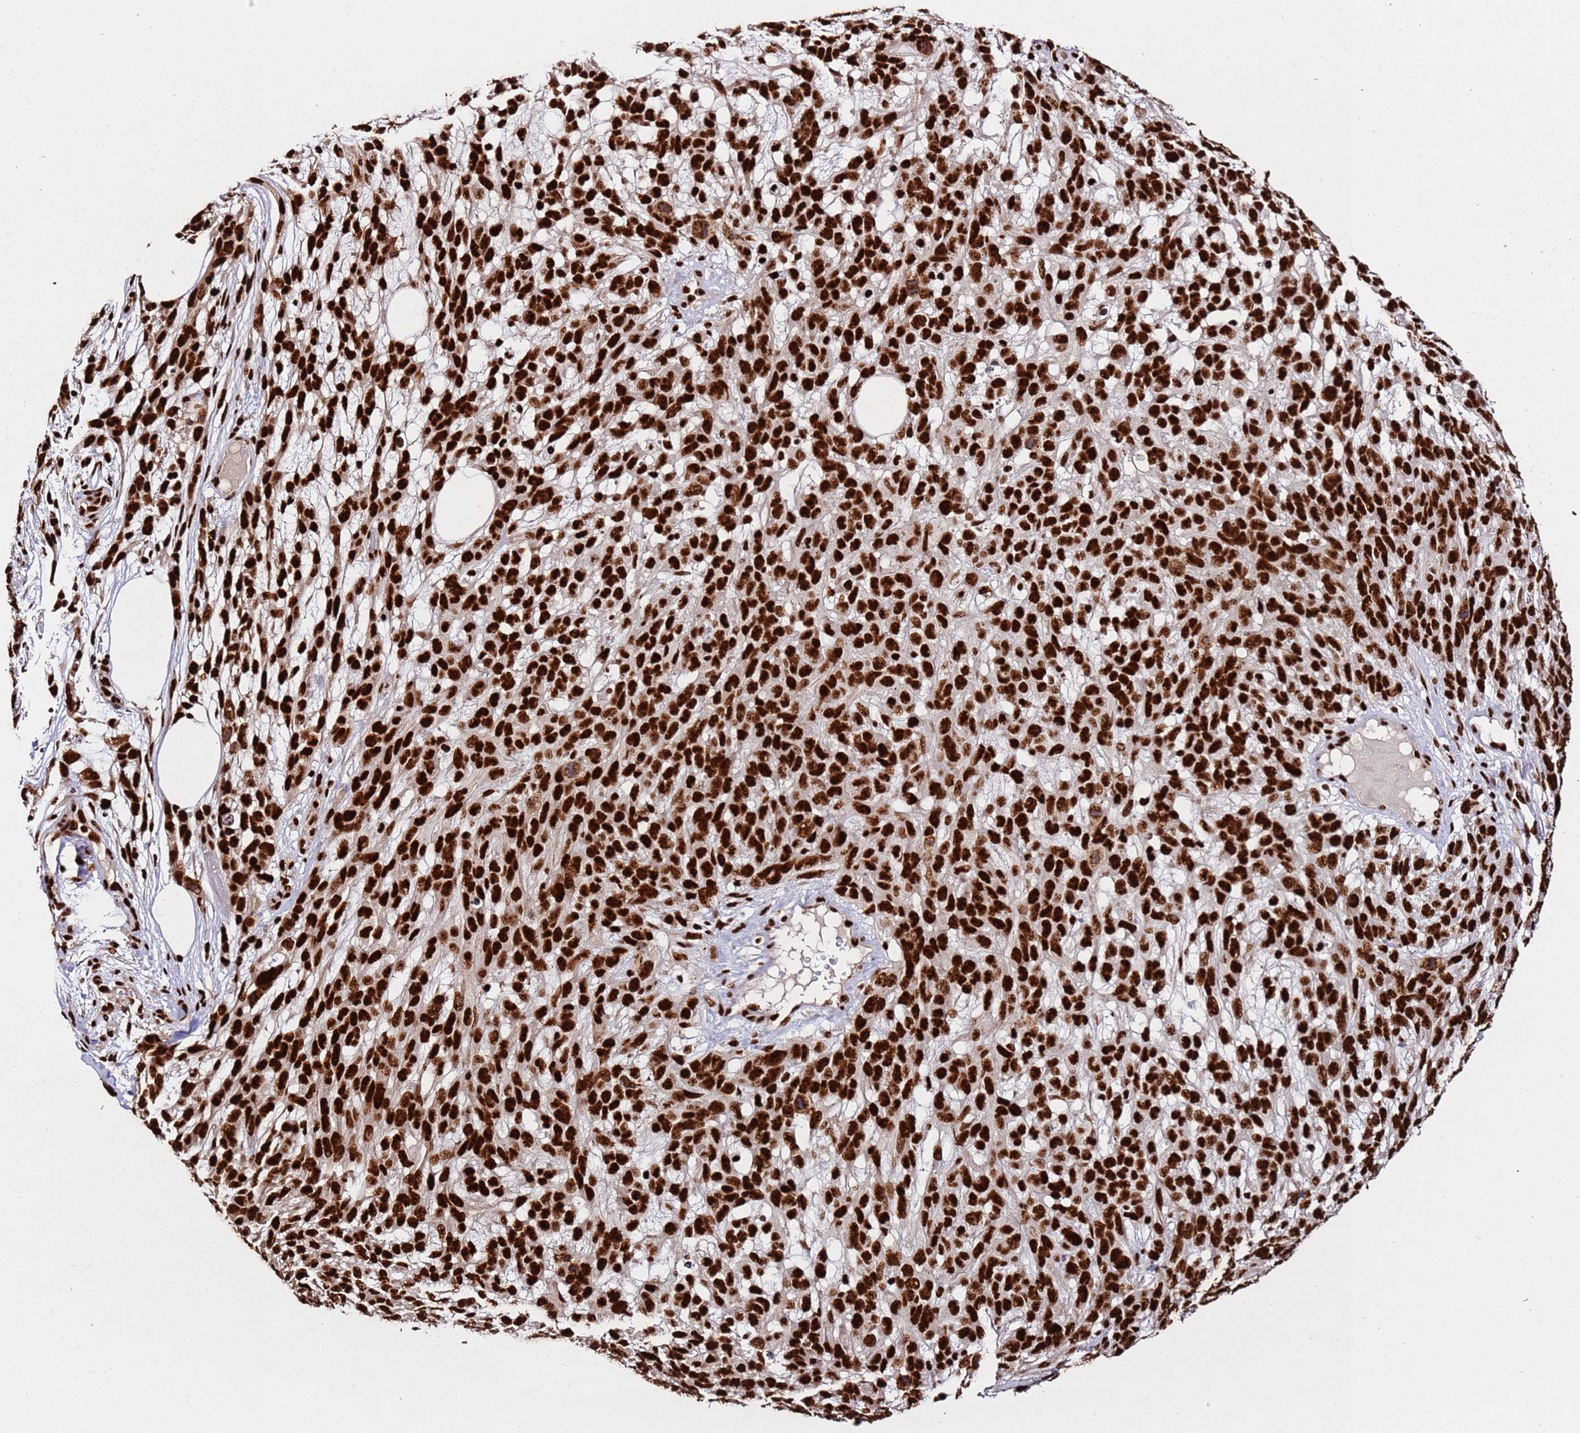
{"staining": {"intensity": "strong", "quantity": ">75%", "location": "nuclear"}, "tissue": "melanoma", "cell_type": "Tumor cells", "image_type": "cancer", "snomed": [{"axis": "morphology", "description": "Normal morphology"}, {"axis": "morphology", "description": "Malignant melanoma, NOS"}, {"axis": "topography", "description": "Skin"}], "caption": "Malignant melanoma was stained to show a protein in brown. There is high levels of strong nuclear positivity in approximately >75% of tumor cells. (Brightfield microscopy of DAB IHC at high magnification).", "gene": "C6orf226", "patient": {"sex": "female", "age": 72}}